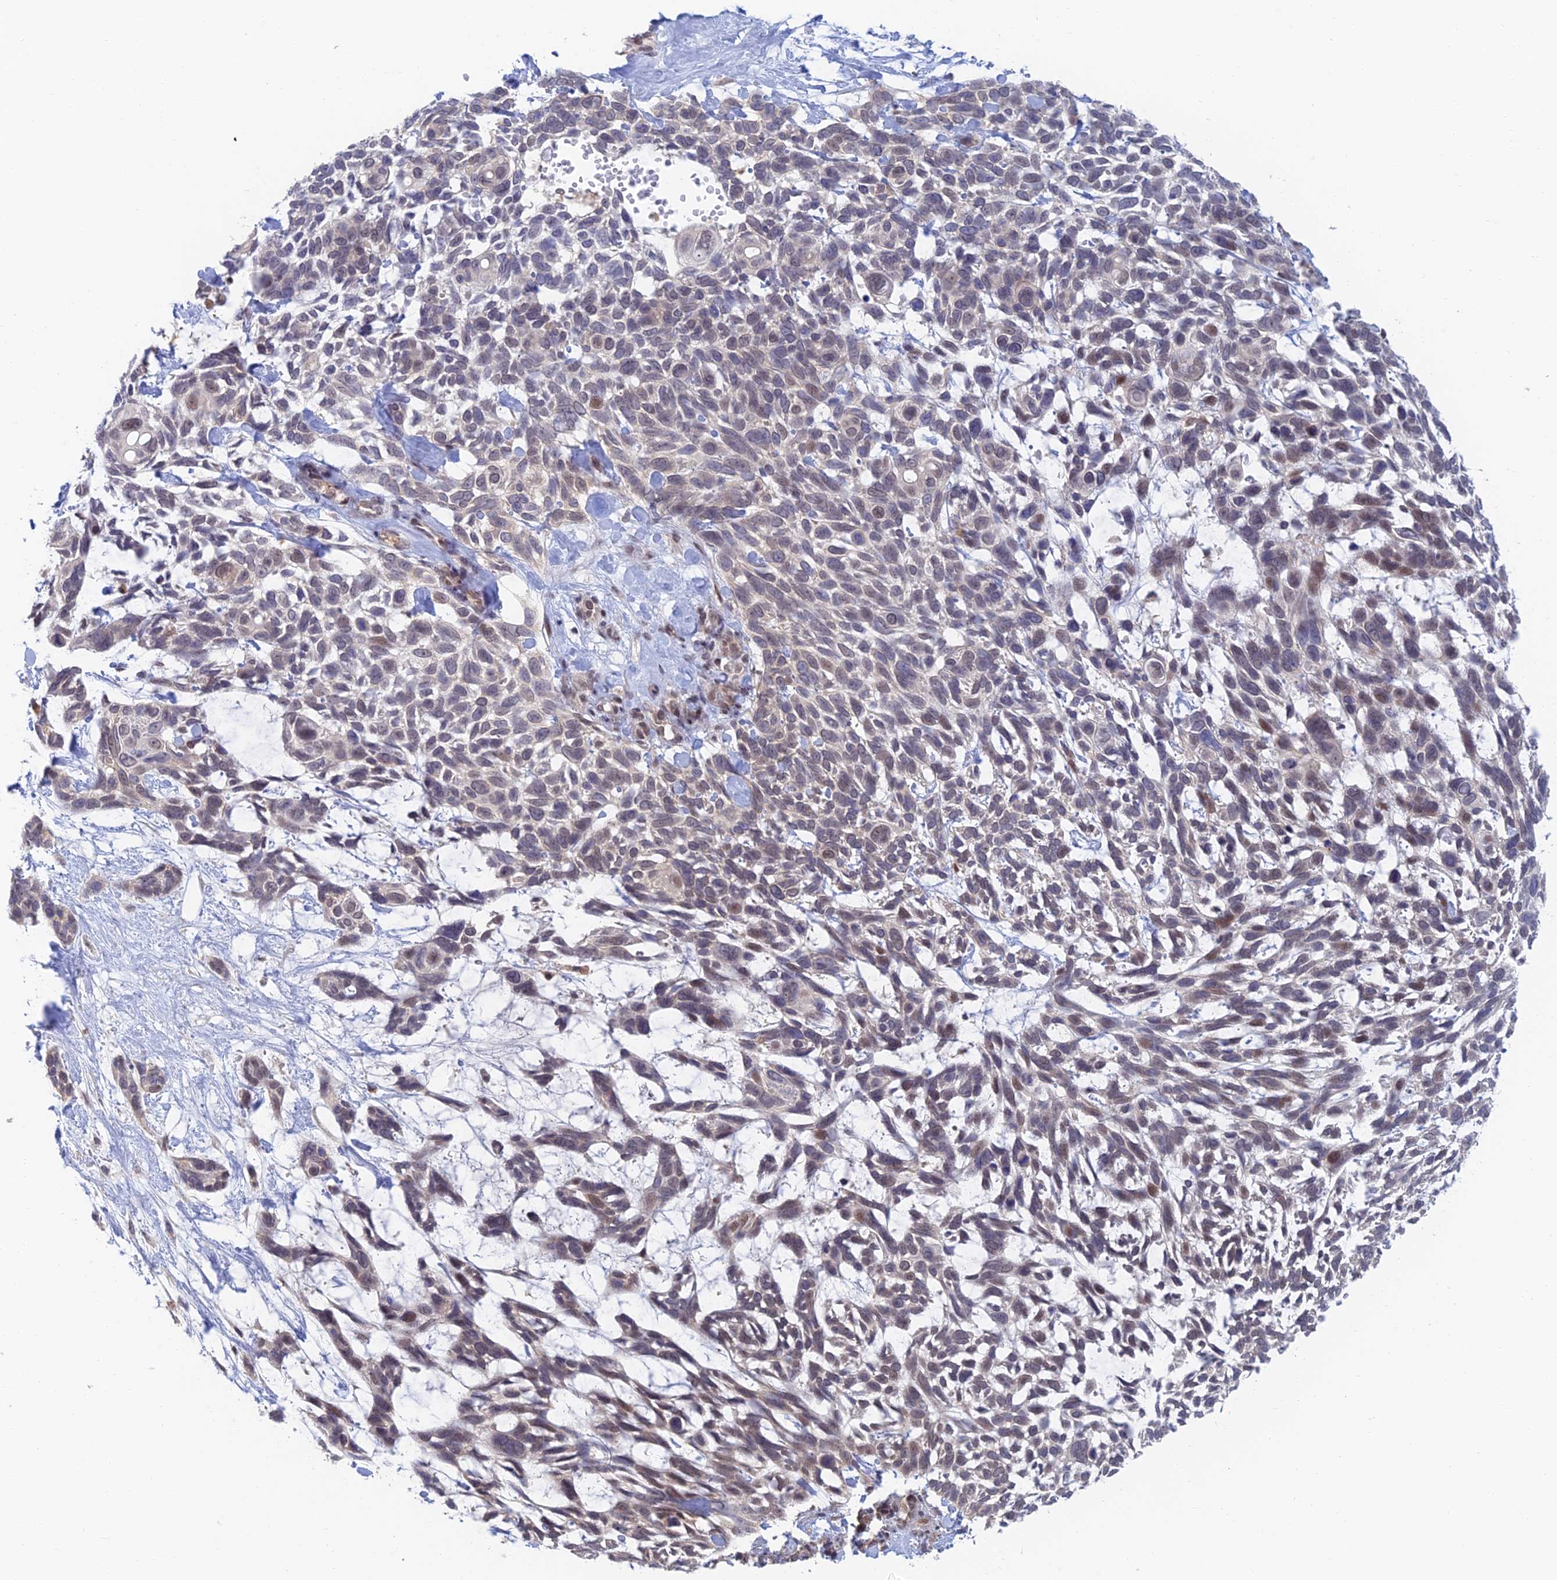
{"staining": {"intensity": "weak", "quantity": "25%-75%", "location": "nuclear"}, "tissue": "skin cancer", "cell_type": "Tumor cells", "image_type": "cancer", "snomed": [{"axis": "morphology", "description": "Basal cell carcinoma"}, {"axis": "topography", "description": "Skin"}], "caption": "Immunohistochemical staining of skin basal cell carcinoma reveals low levels of weak nuclear staining in approximately 25%-75% of tumor cells.", "gene": "ZUP1", "patient": {"sex": "male", "age": 88}}